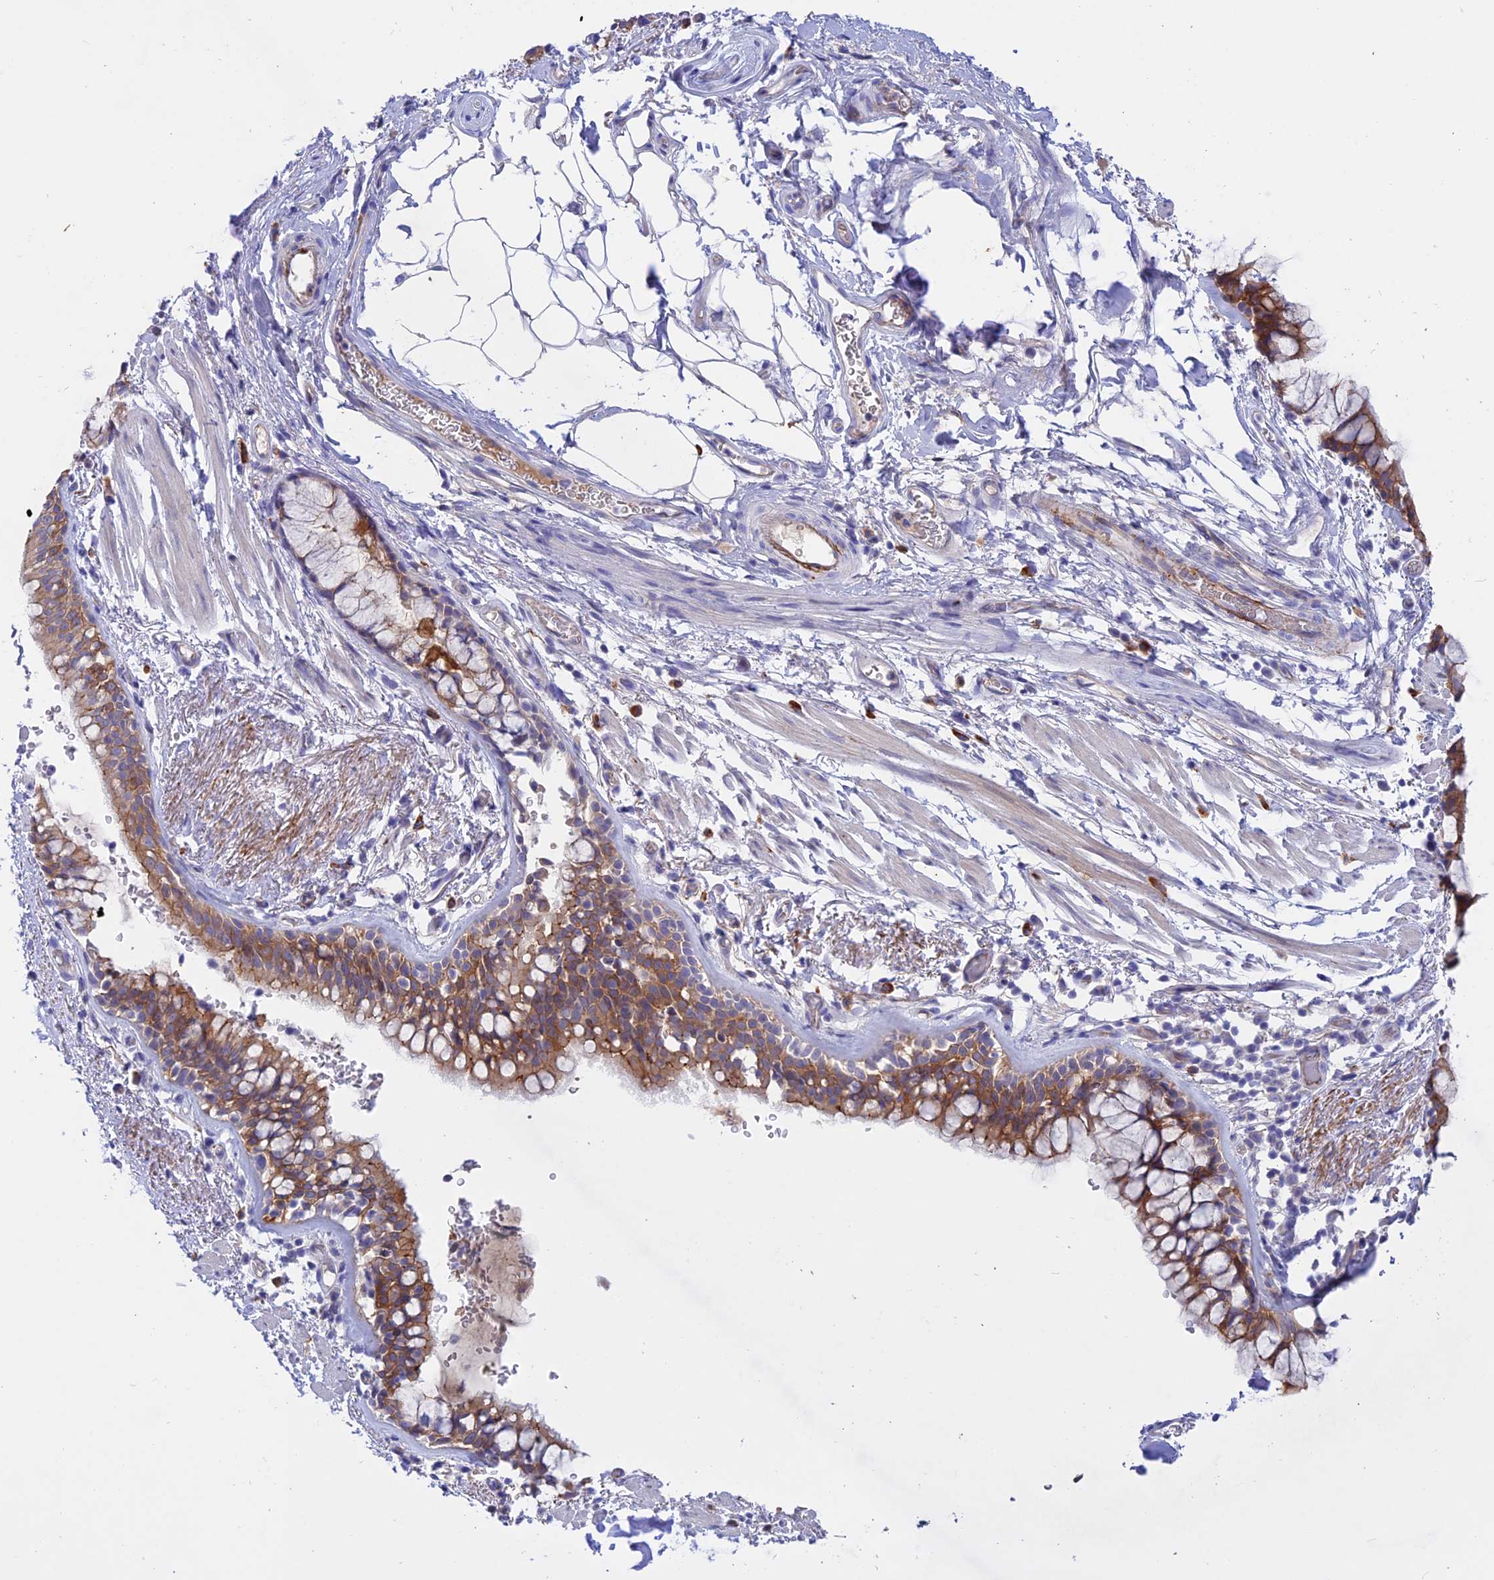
{"staining": {"intensity": "moderate", "quantity": "25%-75%", "location": "cytoplasmic/membranous"}, "tissue": "bronchus", "cell_type": "Respiratory epithelial cells", "image_type": "normal", "snomed": [{"axis": "morphology", "description": "Normal tissue, NOS"}, {"axis": "topography", "description": "Bronchus"}], "caption": "This micrograph displays immunohistochemistry (IHC) staining of unremarkable bronchus, with medium moderate cytoplasmic/membranous staining in approximately 25%-75% of respiratory epithelial cells.", "gene": "GK5", "patient": {"sex": "male", "age": 65}}